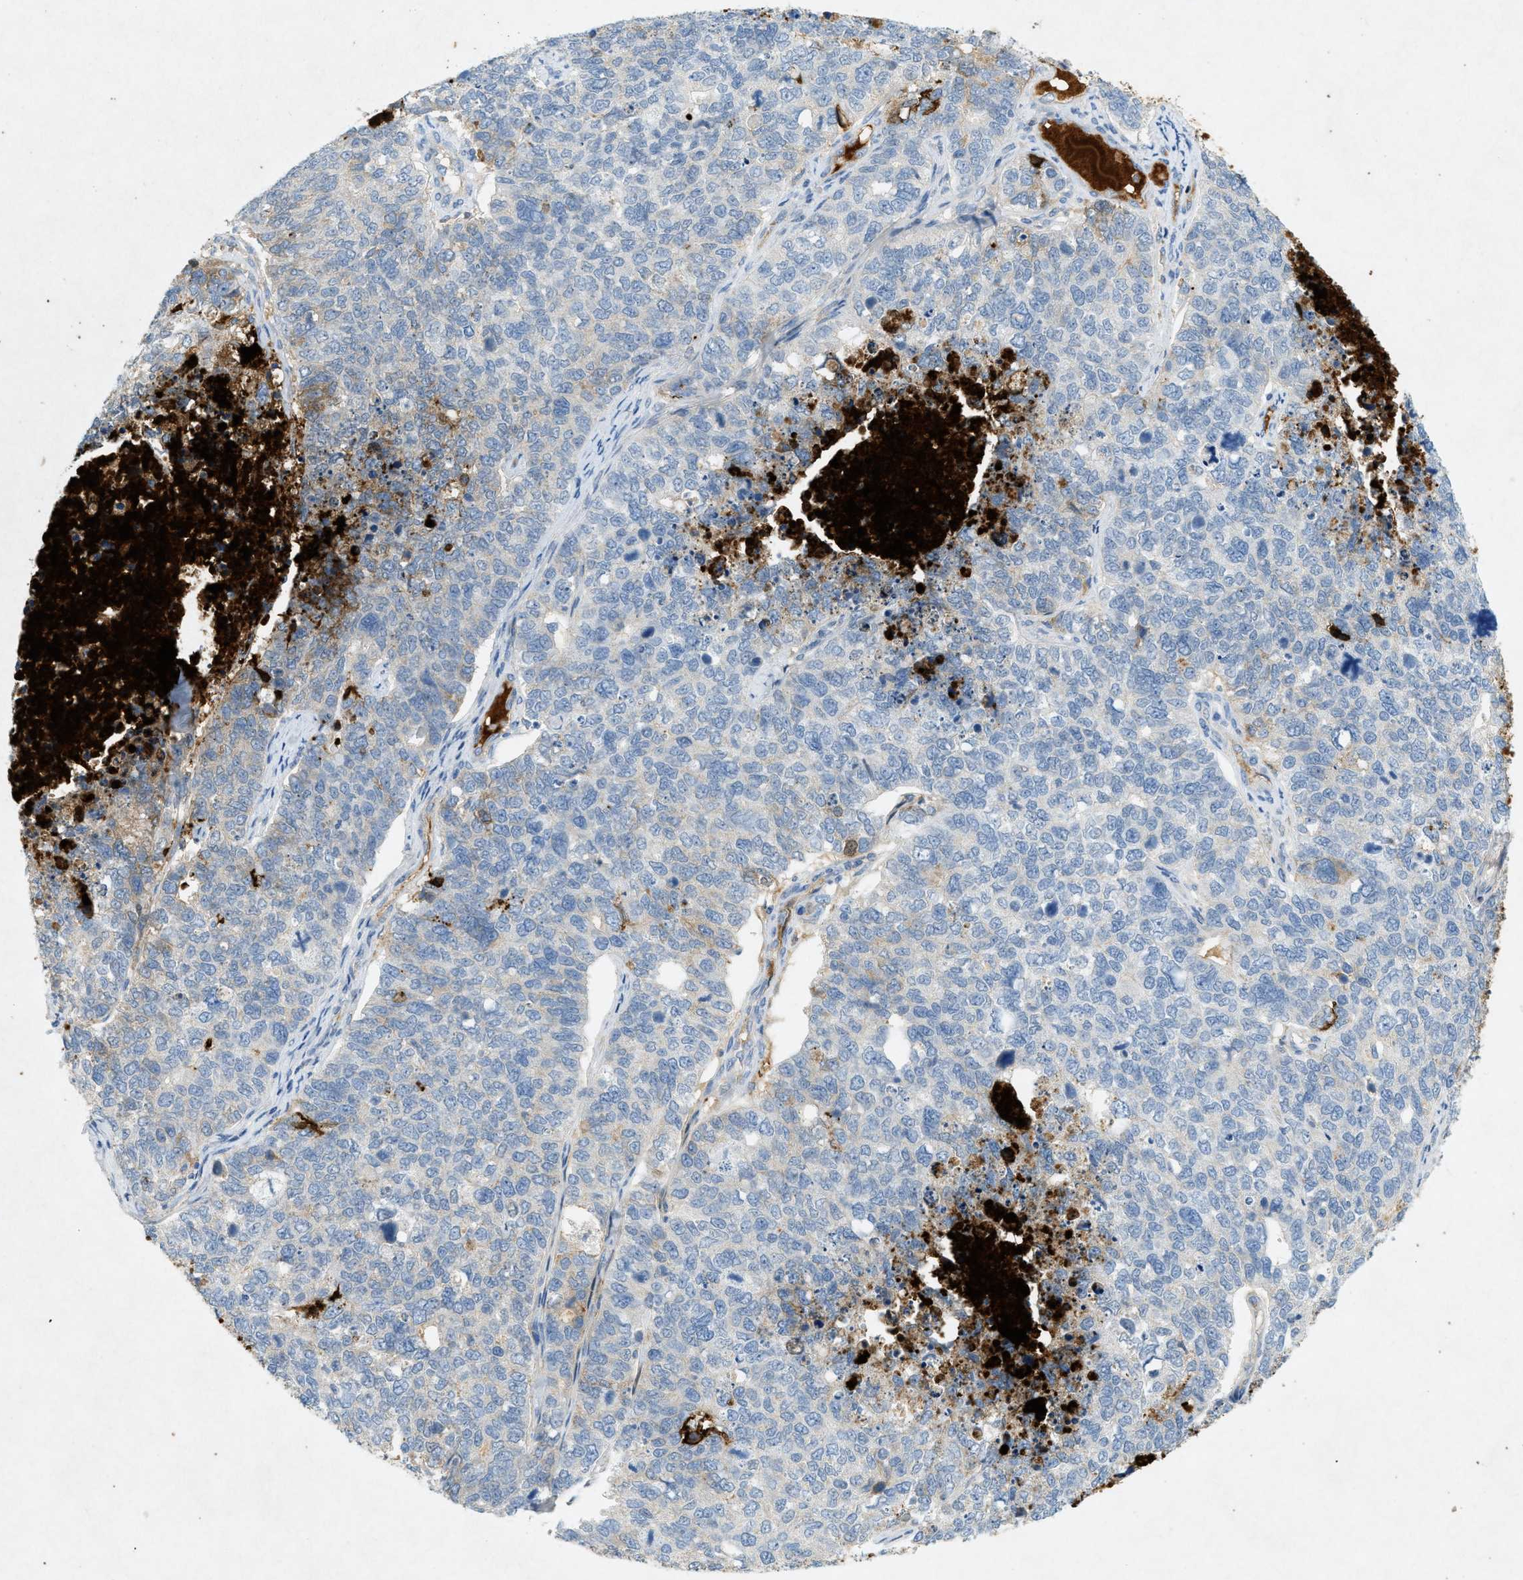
{"staining": {"intensity": "weak", "quantity": "25%-75%", "location": "cytoplasmic/membranous"}, "tissue": "cervical cancer", "cell_type": "Tumor cells", "image_type": "cancer", "snomed": [{"axis": "morphology", "description": "Squamous cell carcinoma, NOS"}, {"axis": "topography", "description": "Cervix"}], "caption": "There is low levels of weak cytoplasmic/membranous positivity in tumor cells of cervical cancer (squamous cell carcinoma), as demonstrated by immunohistochemical staining (brown color).", "gene": "F2", "patient": {"sex": "female", "age": 63}}